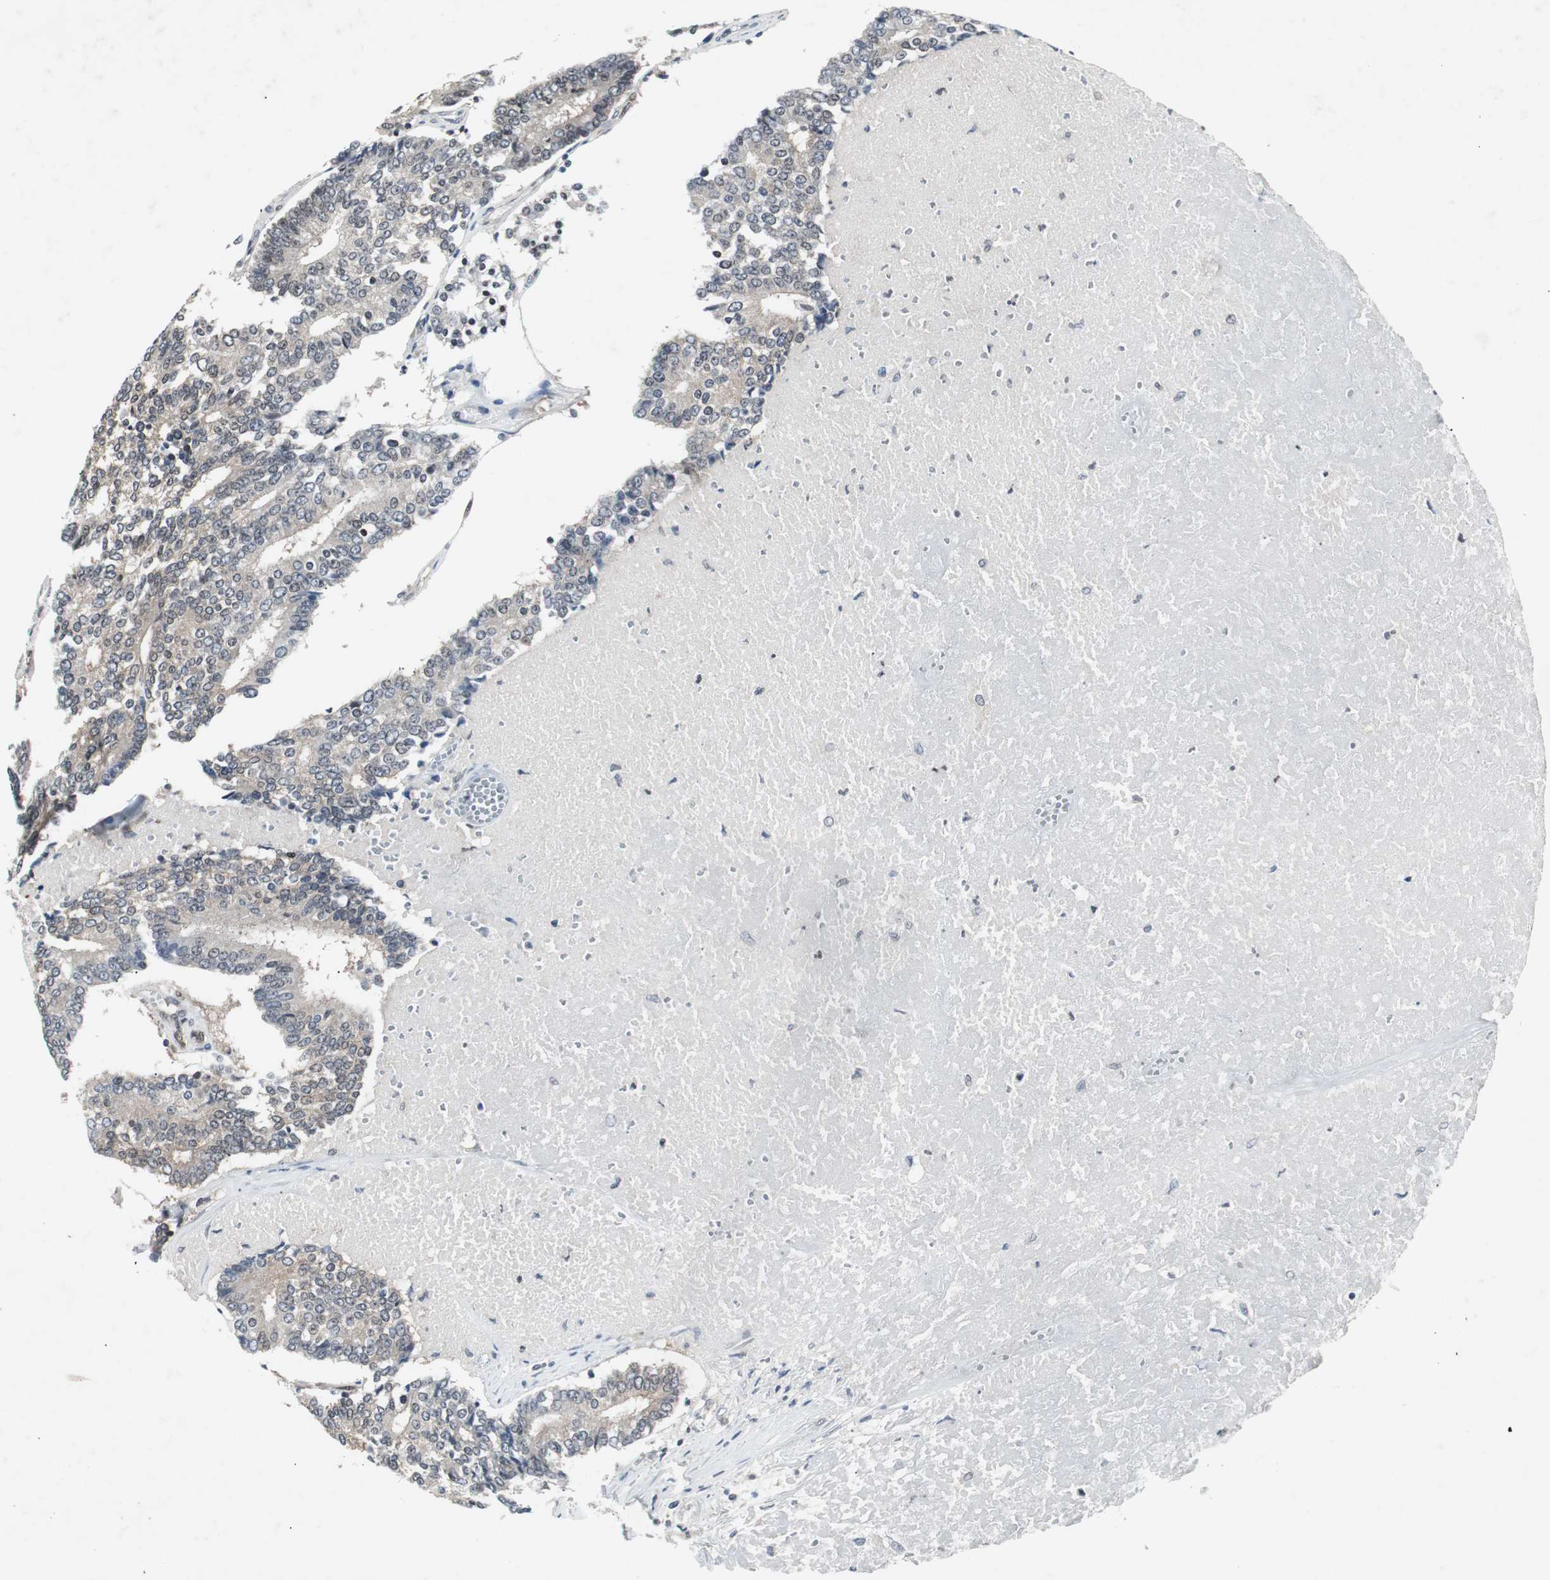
{"staining": {"intensity": "negative", "quantity": "none", "location": "none"}, "tissue": "prostate cancer", "cell_type": "Tumor cells", "image_type": "cancer", "snomed": [{"axis": "morphology", "description": "Adenocarcinoma, High grade"}, {"axis": "topography", "description": "Prostate"}], "caption": "Immunohistochemistry image of neoplastic tissue: adenocarcinoma (high-grade) (prostate) stained with DAB (3,3'-diaminobenzidine) displays no significant protein staining in tumor cells.", "gene": "SMAD1", "patient": {"sex": "male", "age": 55}}